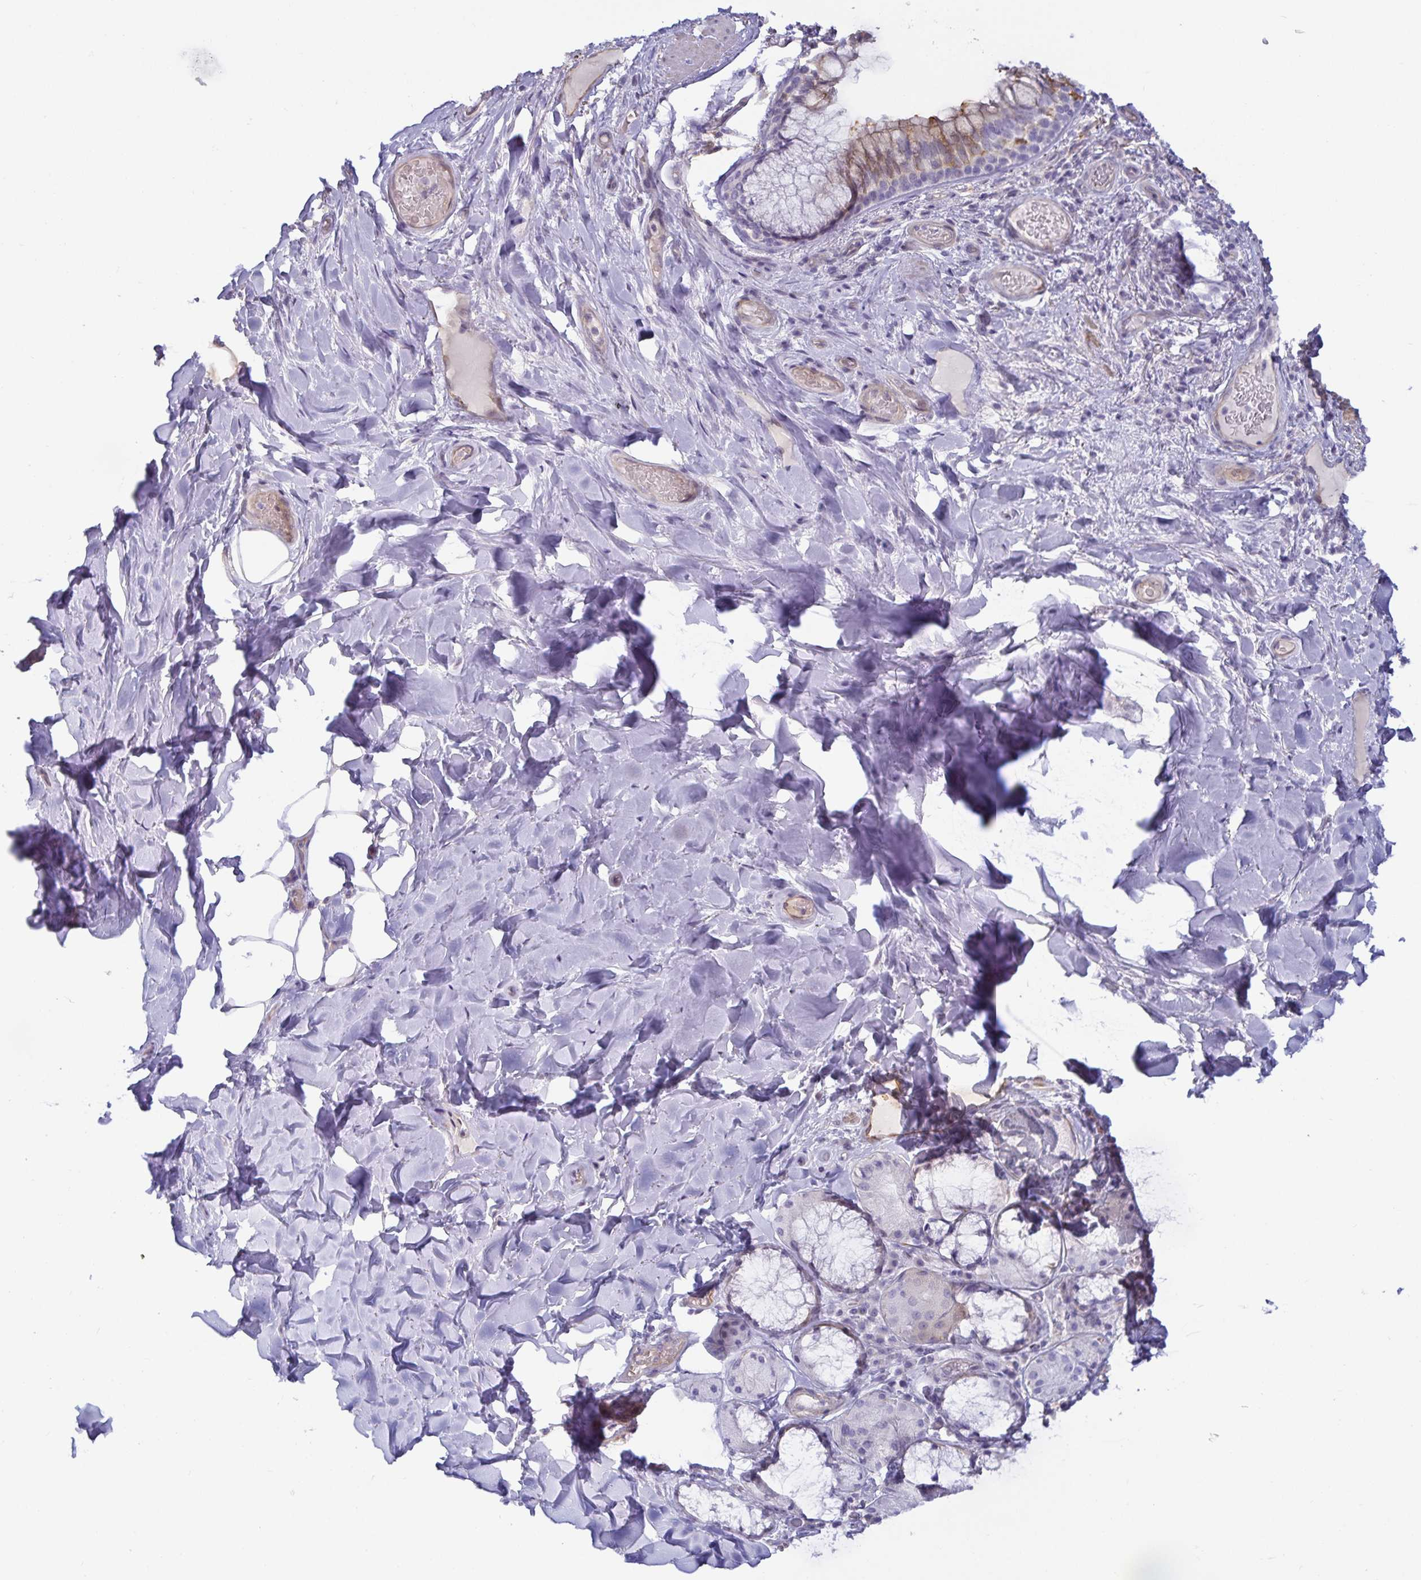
{"staining": {"intensity": "negative", "quantity": "none", "location": "none"}, "tissue": "adipose tissue", "cell_type": "Adipocytes", "image_type": "normal", "snomed": [{"axis": "morphology", "description": "Normal tissue, NOS"}, {"axis": "topography", "description": "Cartilage tissue"}, {"axis": "topography", "description": "Bronchus"}], "caption": "Micrograph shows no protein expression in adipocytes of normal adipose tissue.", "gene": "SPAG4", "patient": {"sex": "male", "age": 64}}